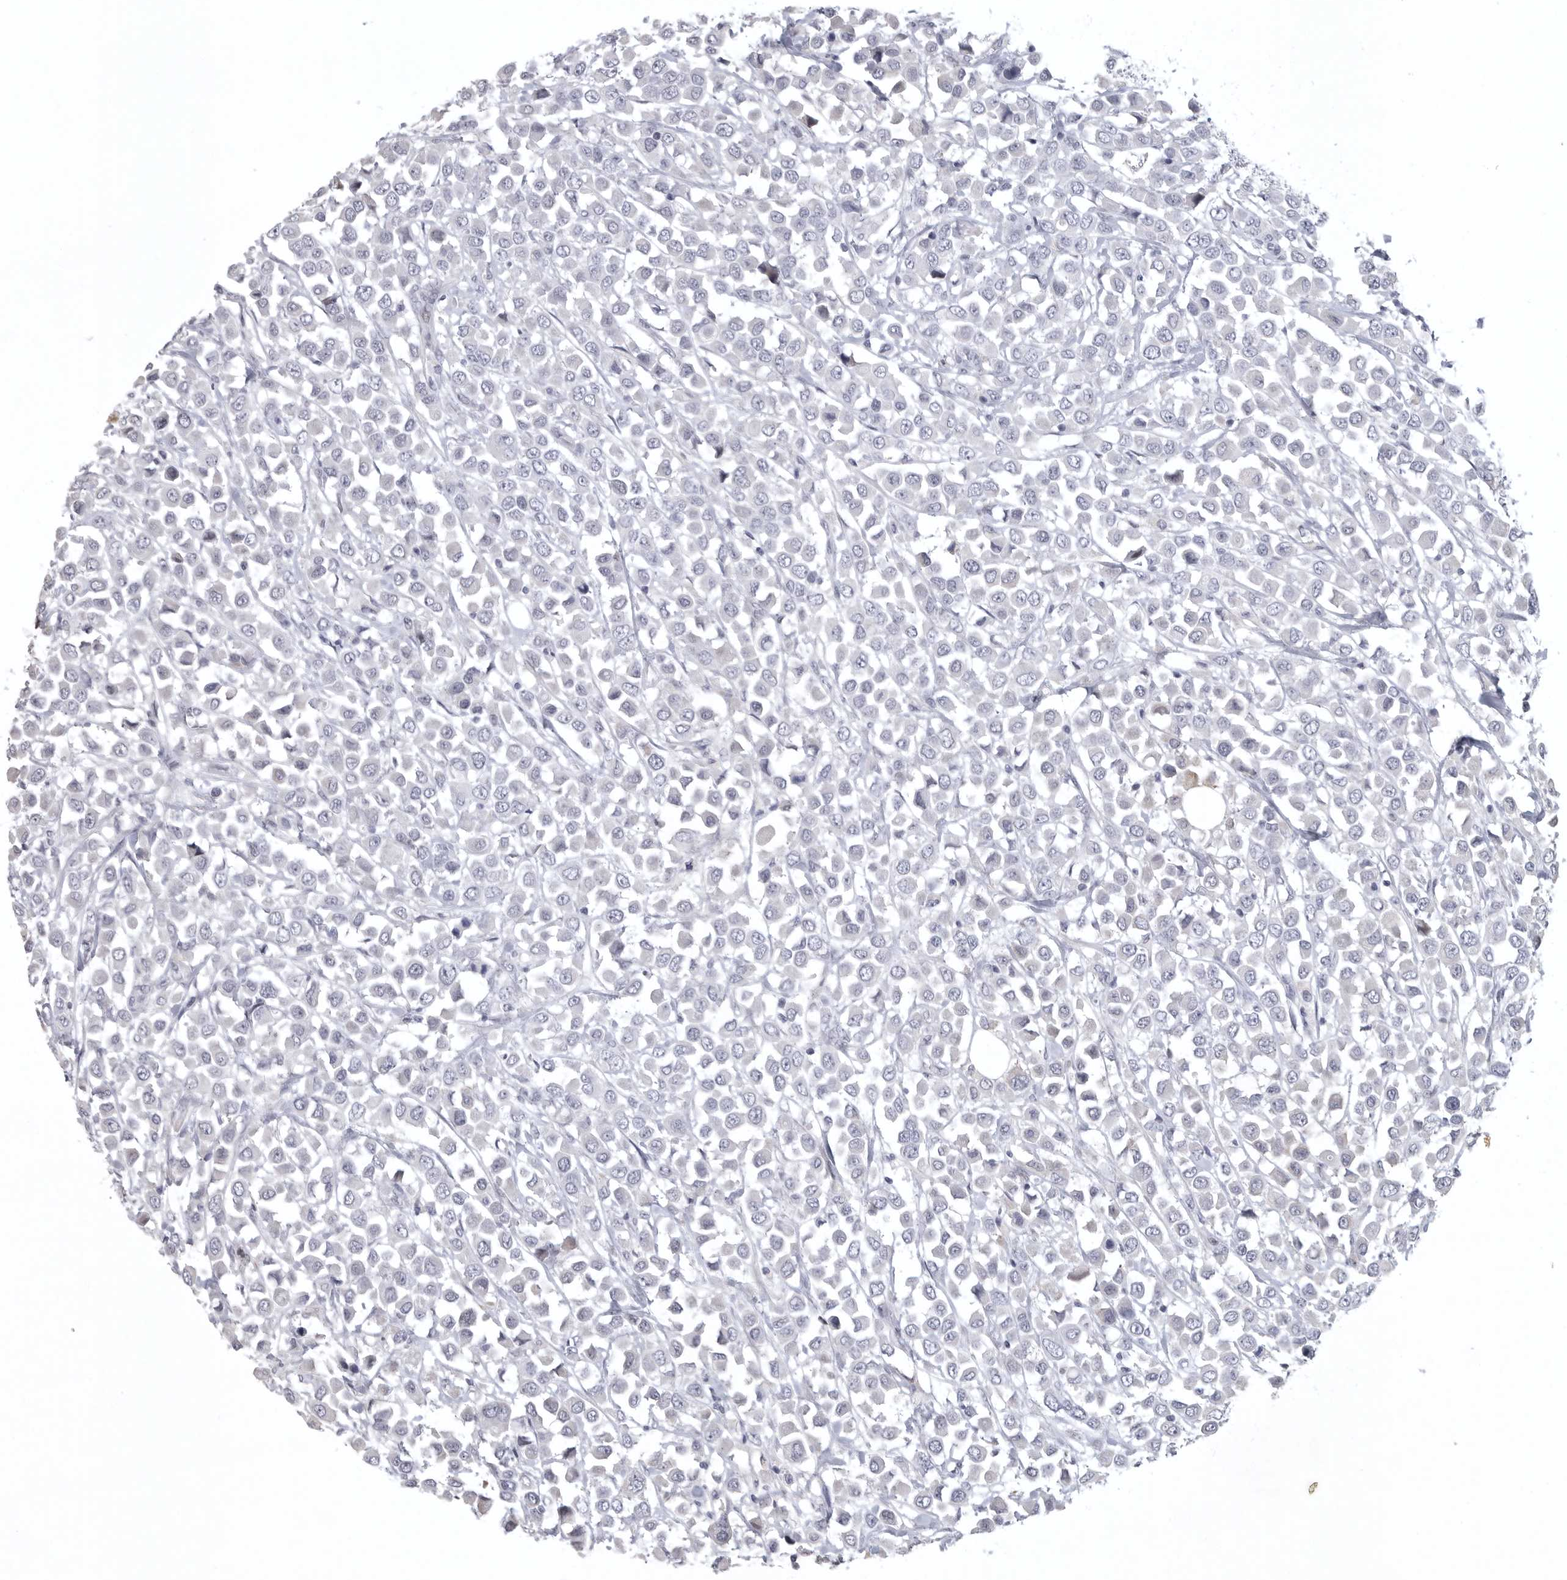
{"staining": {"intensity": "negative", "quantity": "none", "location": "none"}, "tissue": "breast cancer", "cell_type": "Tumor cells", "image_type": "cancer", "snomed": [{"axis": "morphology", "description": "Duct carcinoma"}, {"axis": "topography", "description": "Breast"}], "caption": "Human breast cancer stained for a protein using IHC reveals no staining in tumor cells.", "gene": "TNR", "patient": {"sex": "female", "age": 61}}